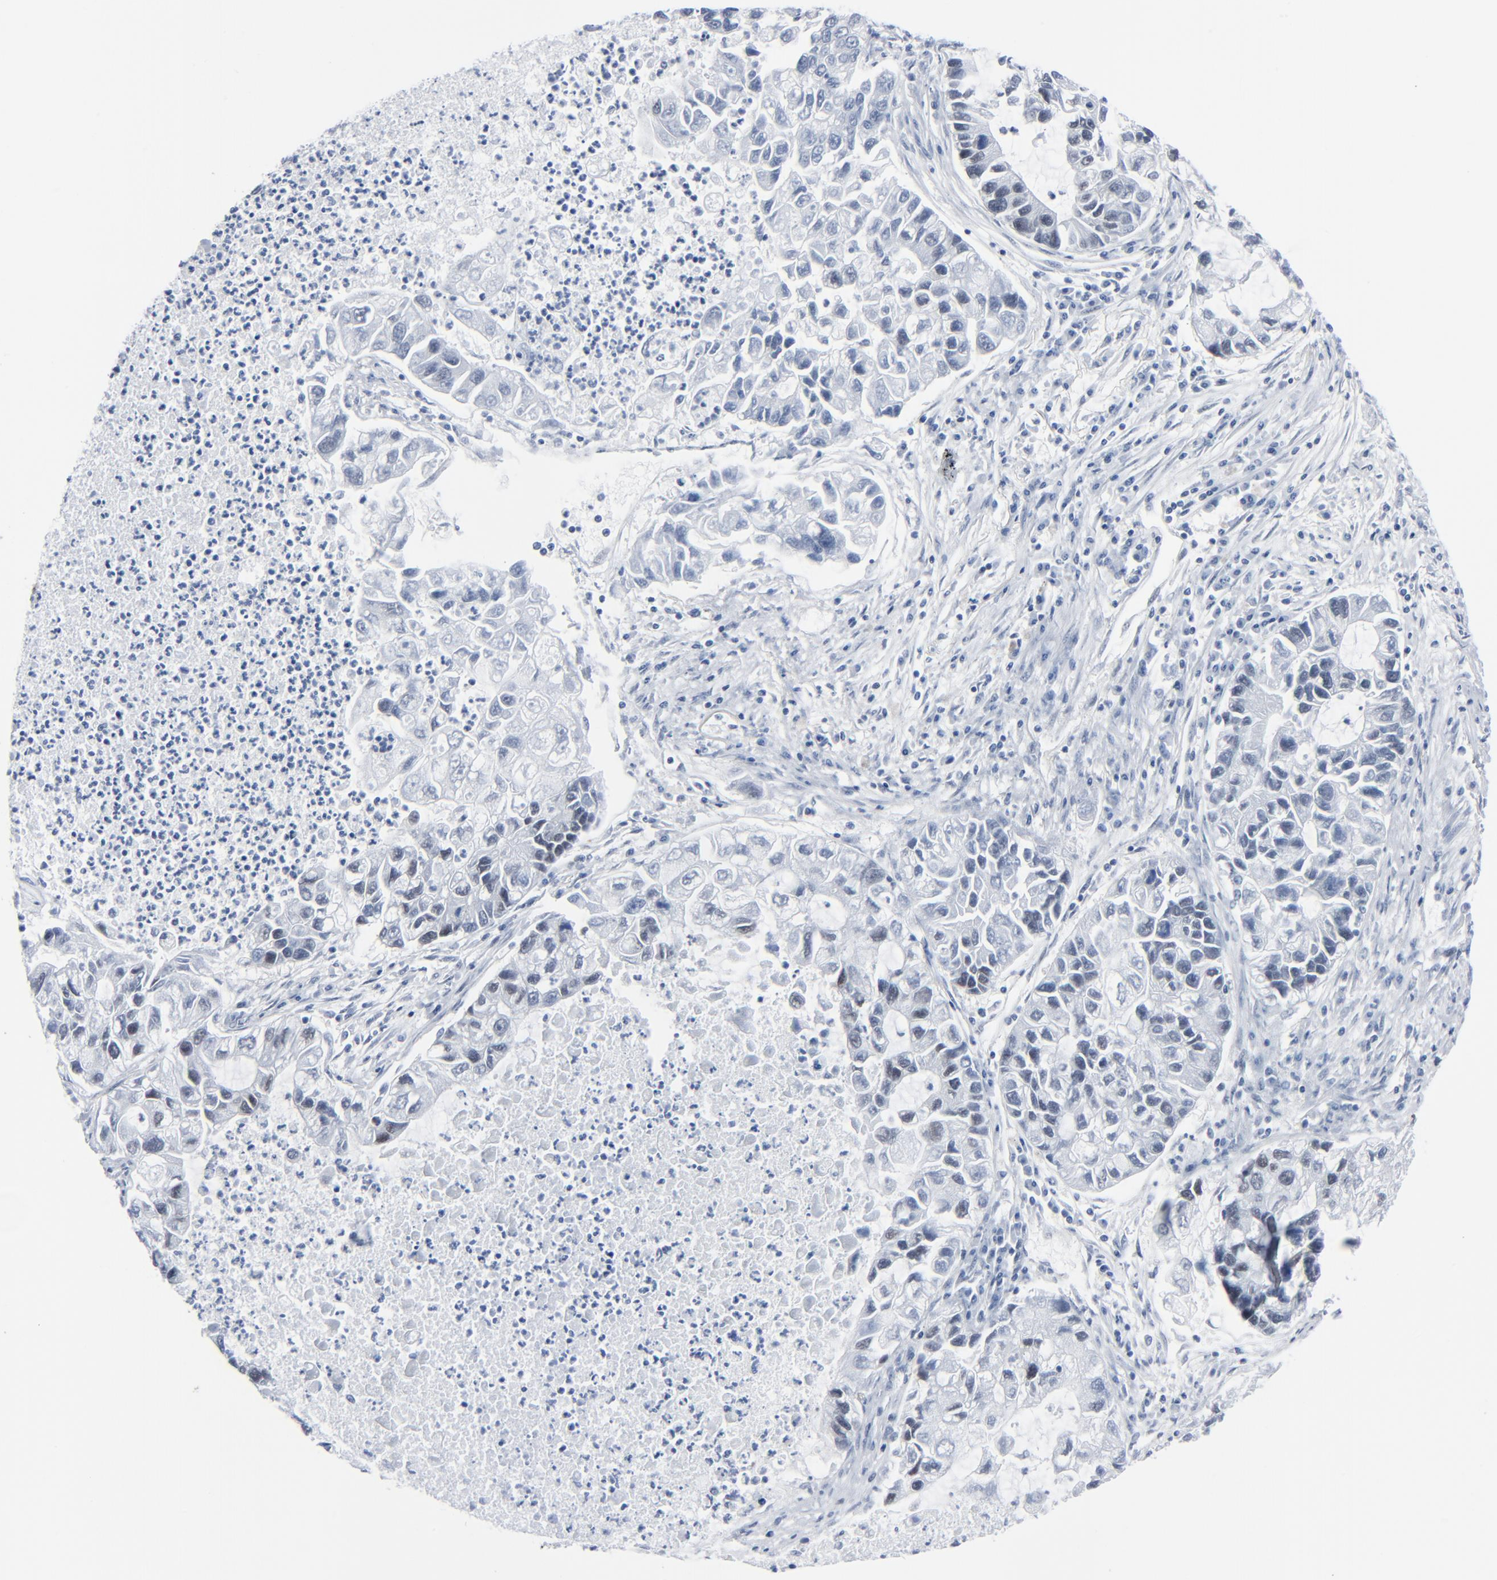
{"staining": {"intensity": "weak", "quantity": "25%-75%", "location": "nuclear"}, "tissue": "lung cancer", "cell_type": "Tumor cells", "image_type": "cancer", "snomed": [{"axis": "morphology", "description": "Adenocarcinoma, NOS"}, {"axis": "topography", "description": "Lung"}], "caption": "This photomicrograph exhibits lung adenocarcinoma stained with immunohistochemistry to label a protein in brown. The nuclear of tumor cells show weak positivity for the protein. Nuclei are counter-stained blue.", "gene": "SIRT1", "patient": {"sex": "female", "age": 51}}